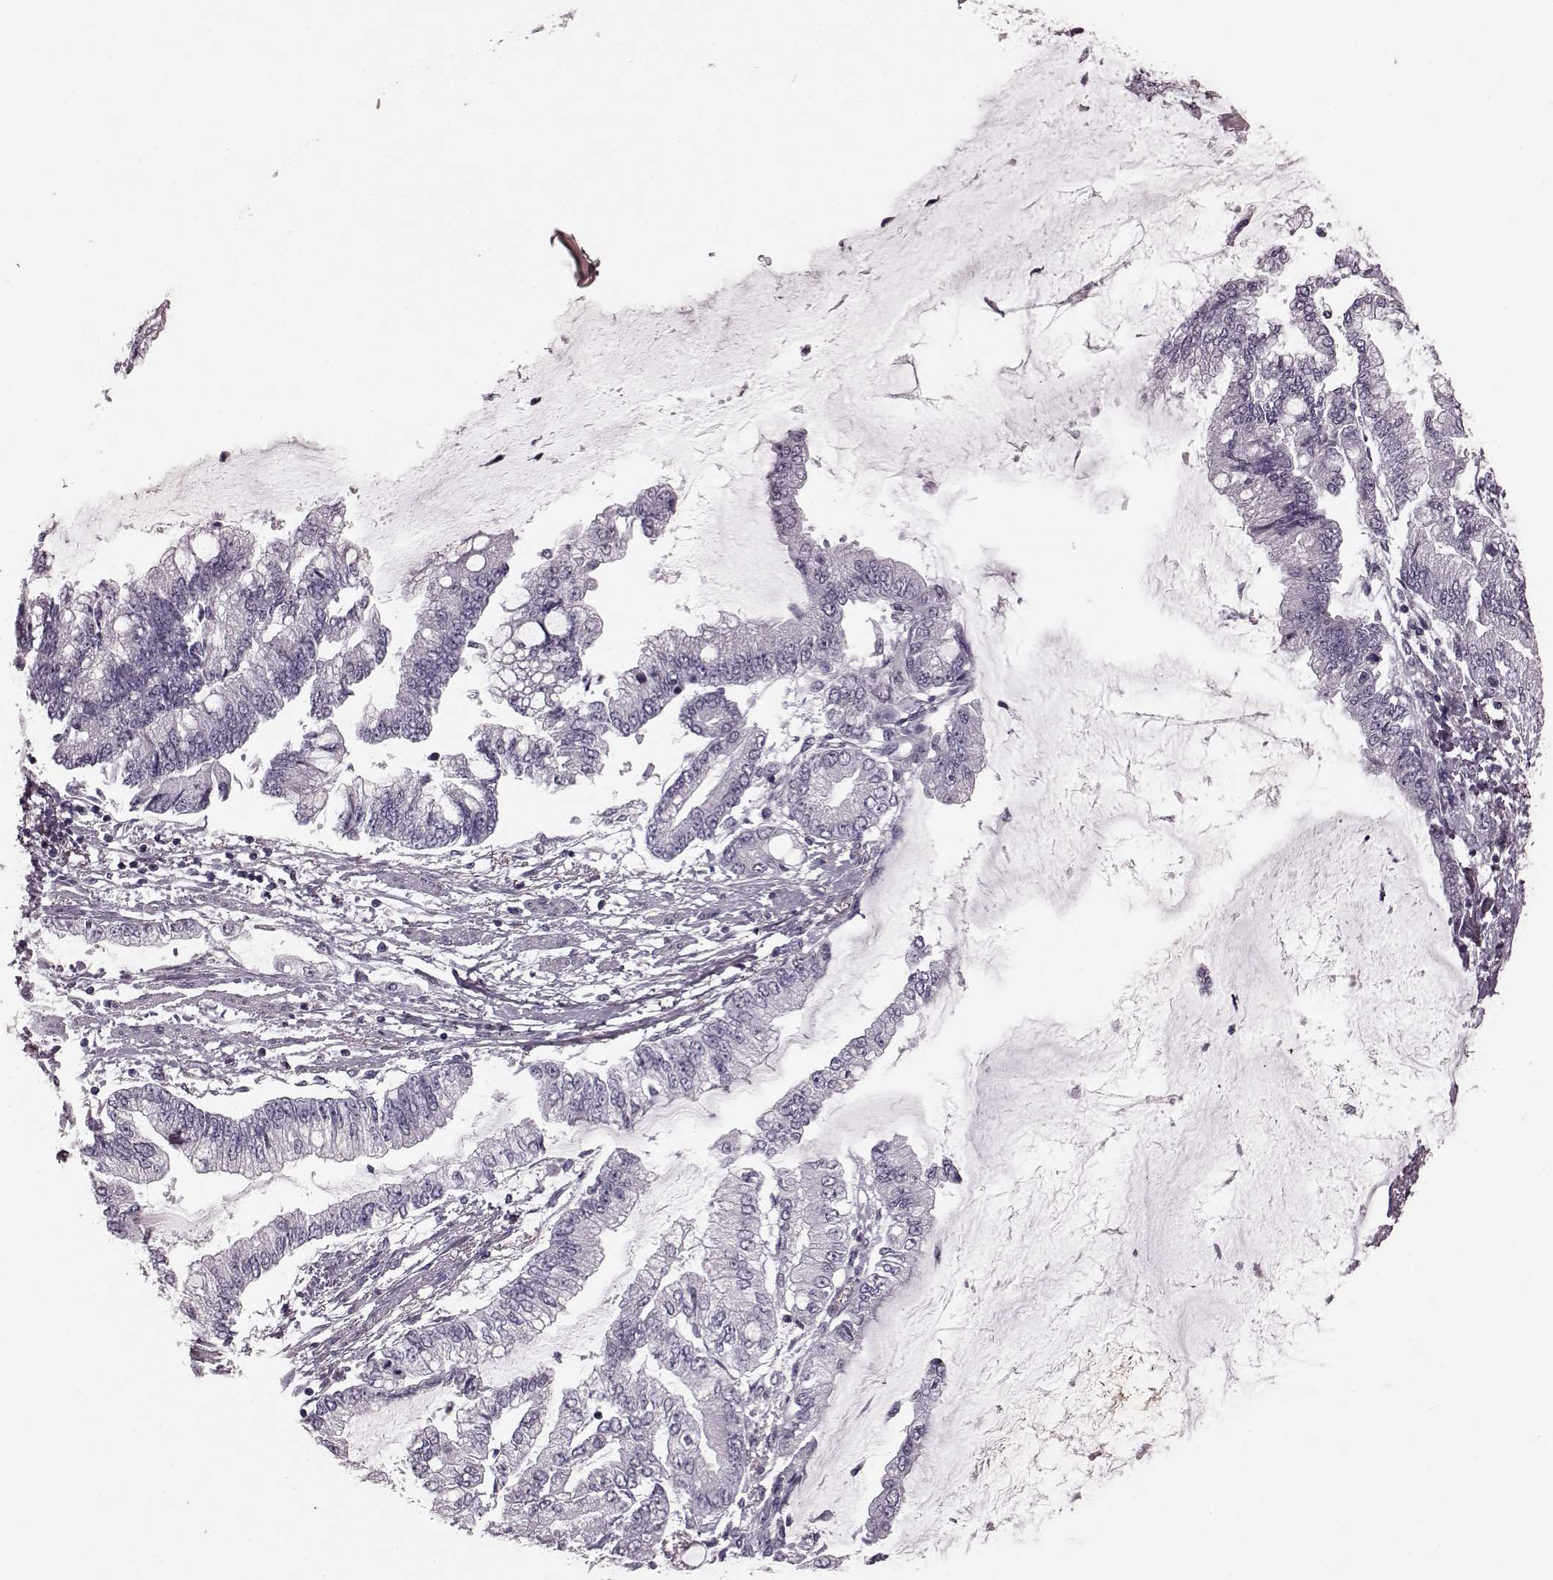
{"staining": {"intensity": "negative", "quantity": "none", "location": "none"}, "tissue": "stomach cancer", "cell_type": "Tumor cells", "image_type": "cancer", "snomed": [{"axis": "morphology", "description": "Adenocarcinoma, NOS"}, {"axis": "topography", "description": "Stomach, upper"}], "caption": "This is an immunohistochemistry photomicrograph of stomach cancer (adenocarcinoma). There is no staining in tumor cells.", "gene": "TRPM1", "patient": {"sex": "female", "age": 74}}